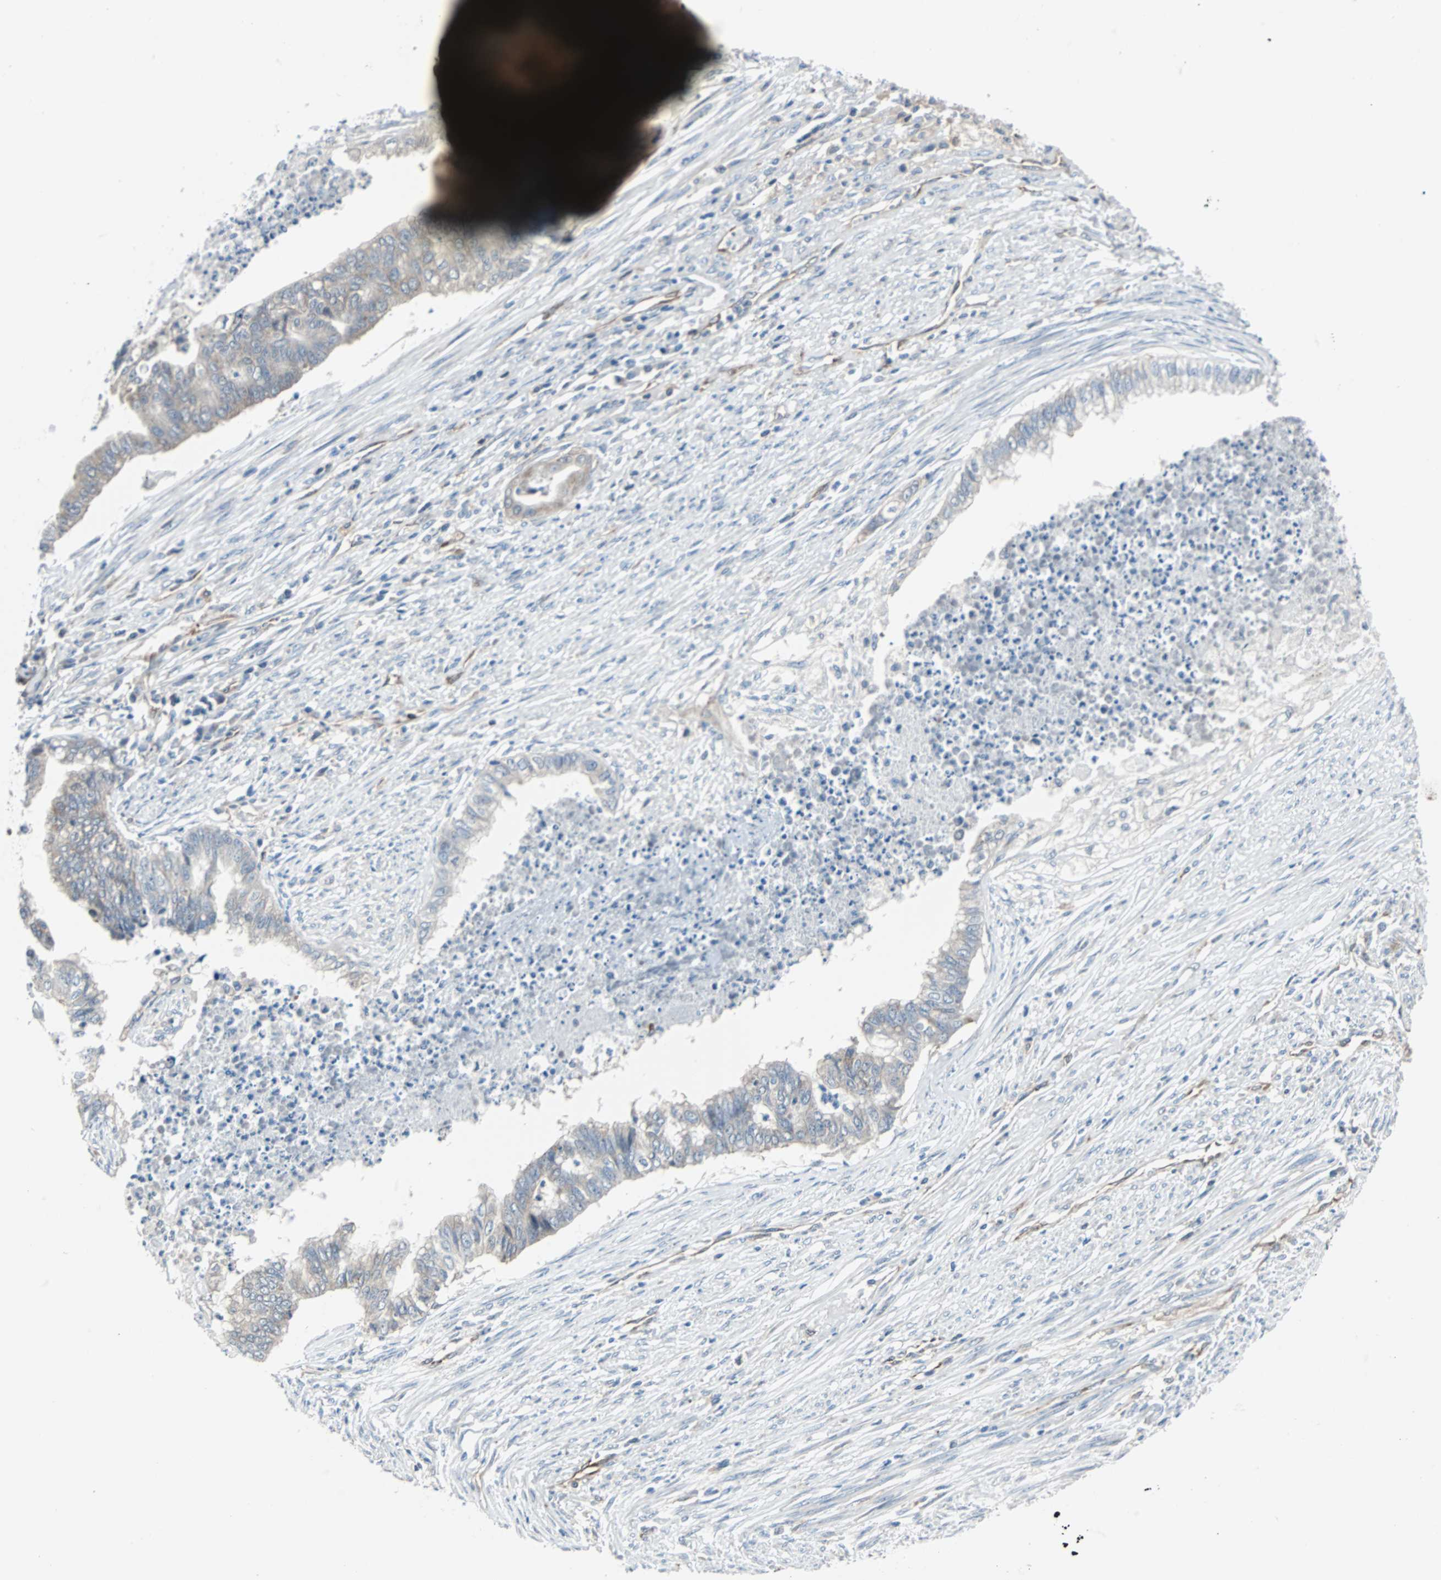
{"staining": {"intensity": "weak", "quantity": "25%-75%", "location": "cytoplasmic/membranous"}, "tissue": "endometrial cancer", "cell_type": "Tumor cells", "image_type": "cancer", "snomed": [{"axis": "morphology", "description": "Adenocarcinoma, NOS"}, {"axis": "topography", "description": "Endometrium"}], "caption": "Immunohistochemical staining of endometrial adenocarcinoma exhibits weak cytoplasmic/membranous protein expression in approximately 25%-75% of tumor cells.", "gene": "SWAP70", "patient": {"sex": "female", "age": 79}}